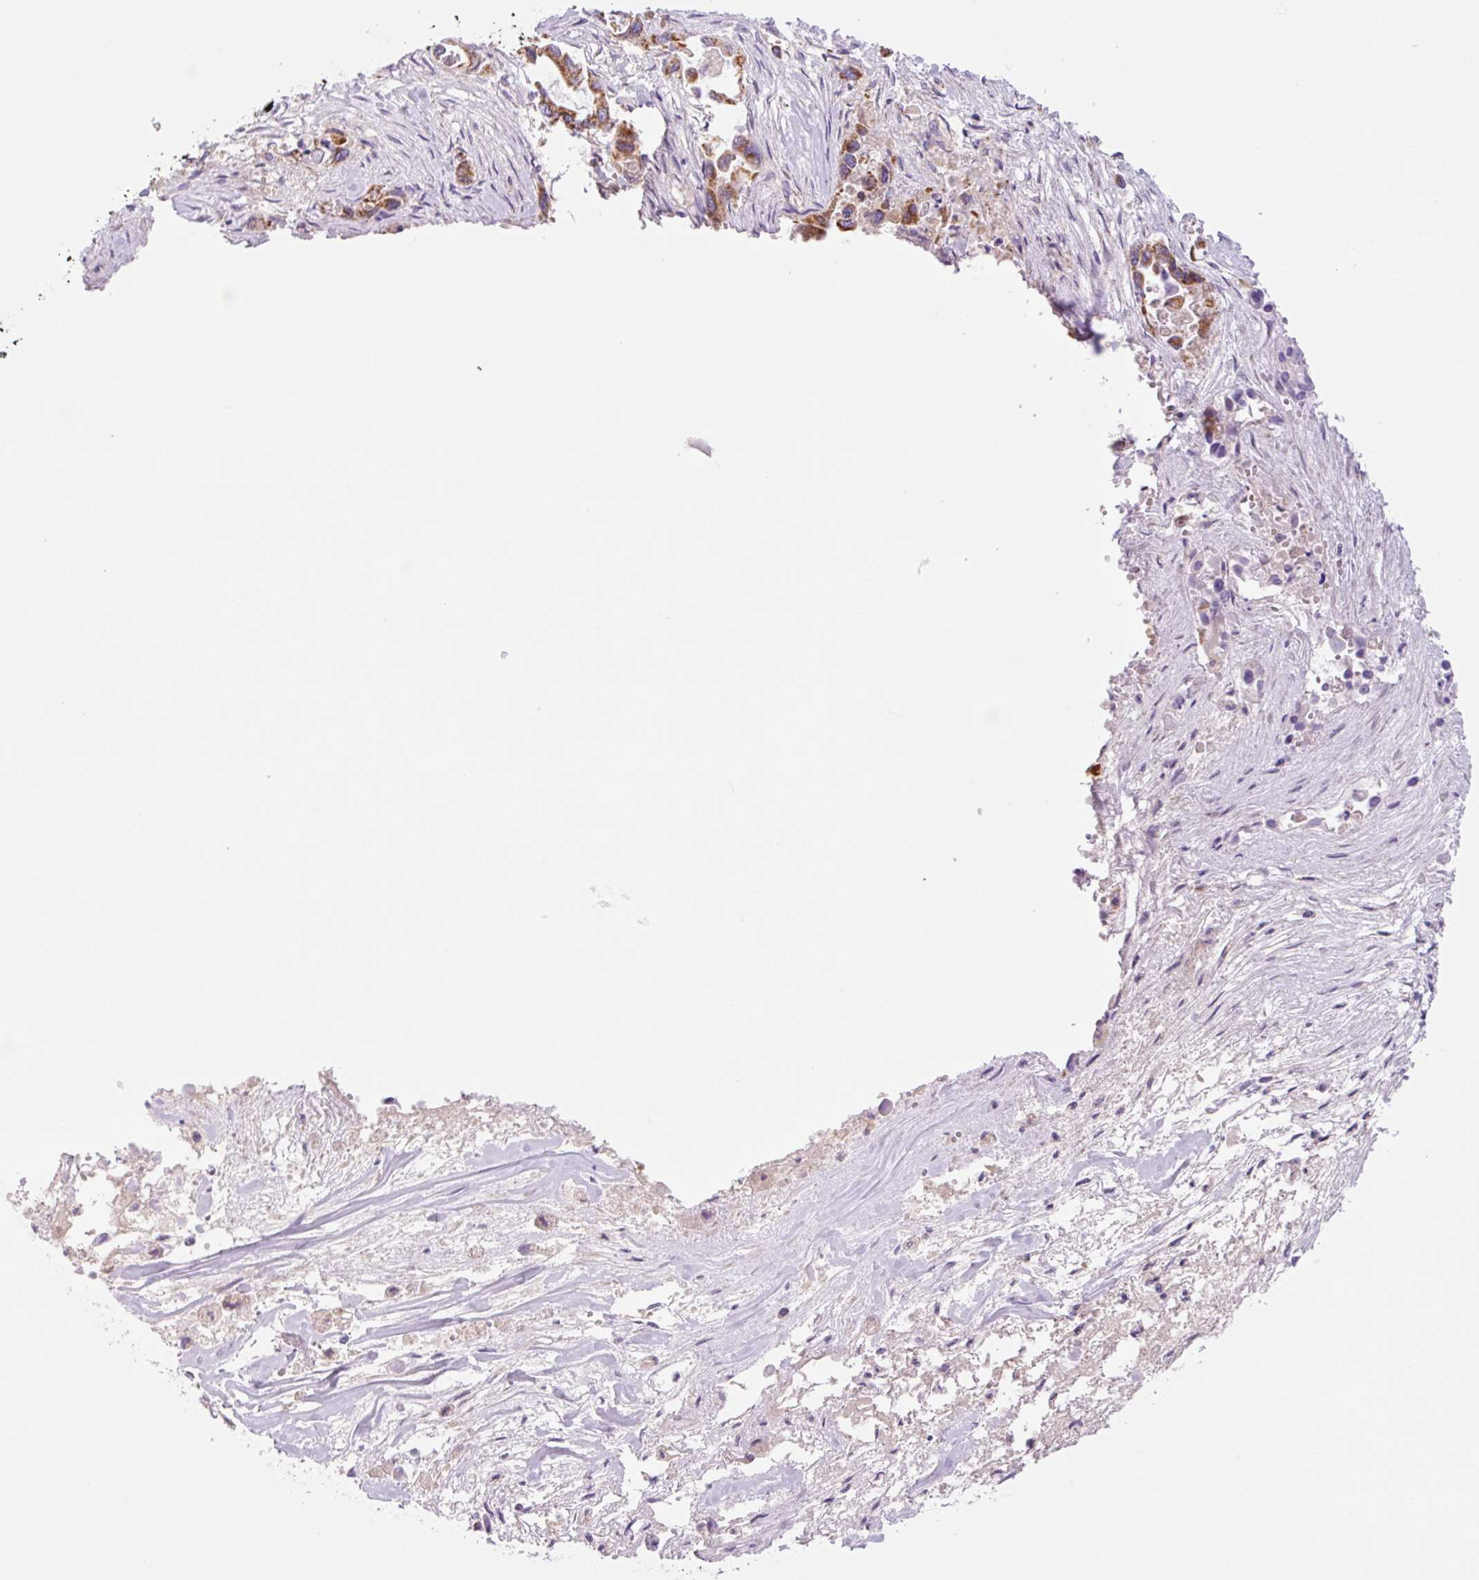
{"staining": {"intensity": "strong", "quantity": ">75%", "location": "cytoplasmic/membranous"}, "tissue": "pancreatic cancer", "cell_type": "Tumor cells", "image_type": "cancer", "snomed": [{"axis": "morphology", "description": "Adenocarcinoma, NOS"}, {"axis": "topography", "description": "Pancreas"}], "caption": "Immunohistochemistry micrograph of neoplastic tissue: pancreatic adenocarcinoma stained using immunohistochemistry exhibits high levels of strong protein expression localized specifically in the cytoplasmic/membranous of tumor cells, appearing as a cytoplasmic/membranous brown color.", "gene": "GOSR2", "patient": {"sex": "male", "age": 92}}